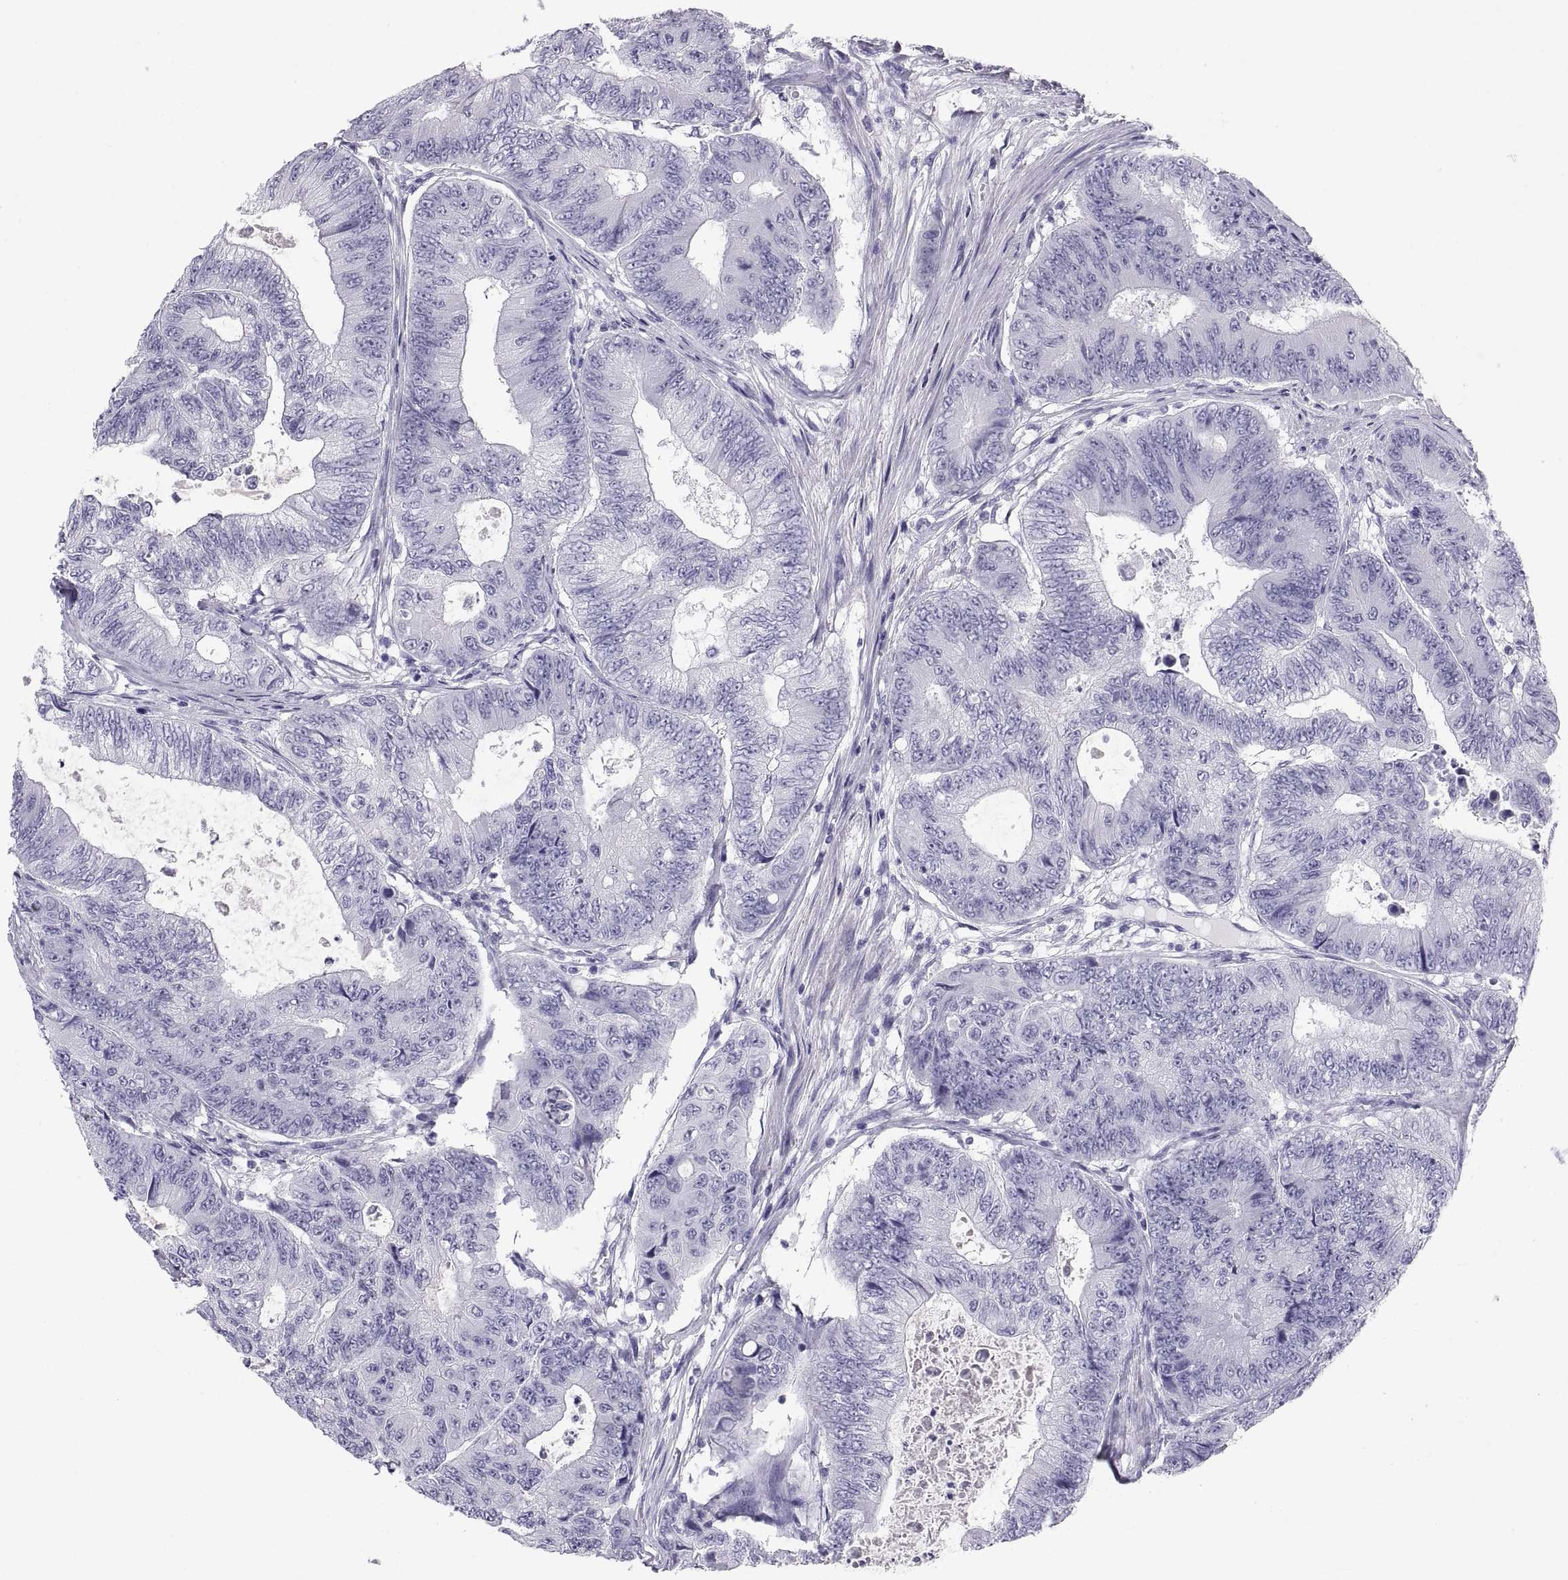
{"staining": {"intensity": "negative", "quantity": "none", "location": "none"}, "tissue": "colorectal cancer", "cell_type": "Tumor cells", "image_type": "cancer", "snomed": [{"axis": "morphology", "description": "Adenocarcinoma, NOS"}, {"axis": "topography", "description": "Colon"}], "caption": "High magnification brightfield microscopy of colorectal adenocarcinoma stained with DAB (3,3'-diaminobenzidine) (brown) and counterstained with hematoxylin (blue): tumor cells show no significant expression.", "gene": "CT47A10", "patient": {"sex": "female", "age": 48}}